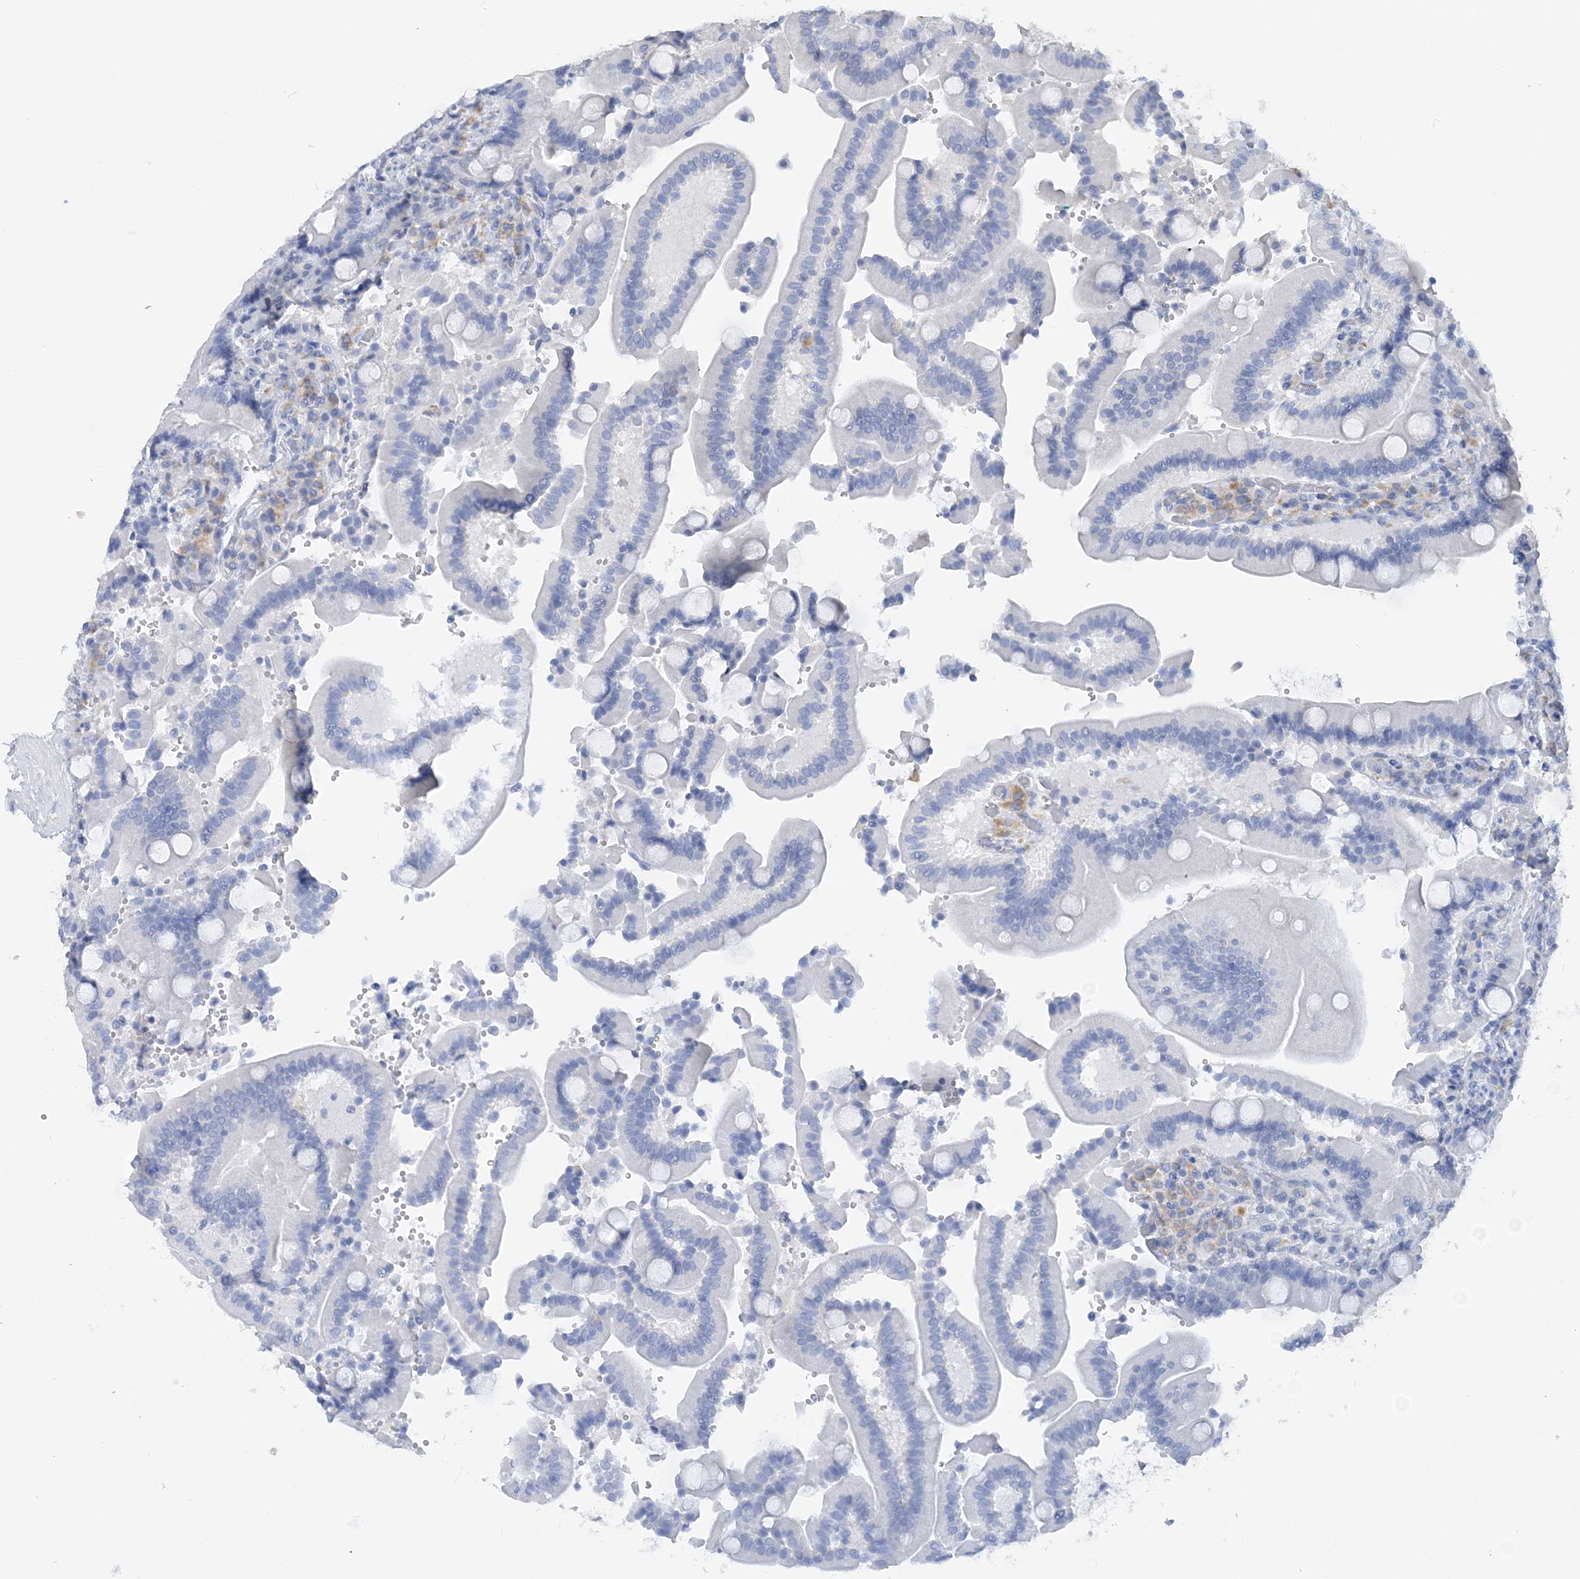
{"staining": {"intensity": "negative", "quantity": "none", "location": "none"}, "tissue": "duodenum", "cell_type": "Glandular cells", "image_type": "normal", "snomed": [{"axis": "morphology", "description": "Normal tissue, NOS"}, {"axis": "topography", "description": "Duodenum"}], "caption": "Immunohistochemistry image of benign duodenum: human duodenum stained with DAB (3,3'-diaminobenzidine) displays no significant protein positivity in glandular cells.", "gene": "GRINA", "patient": {"sex": "female", "age": 62}}